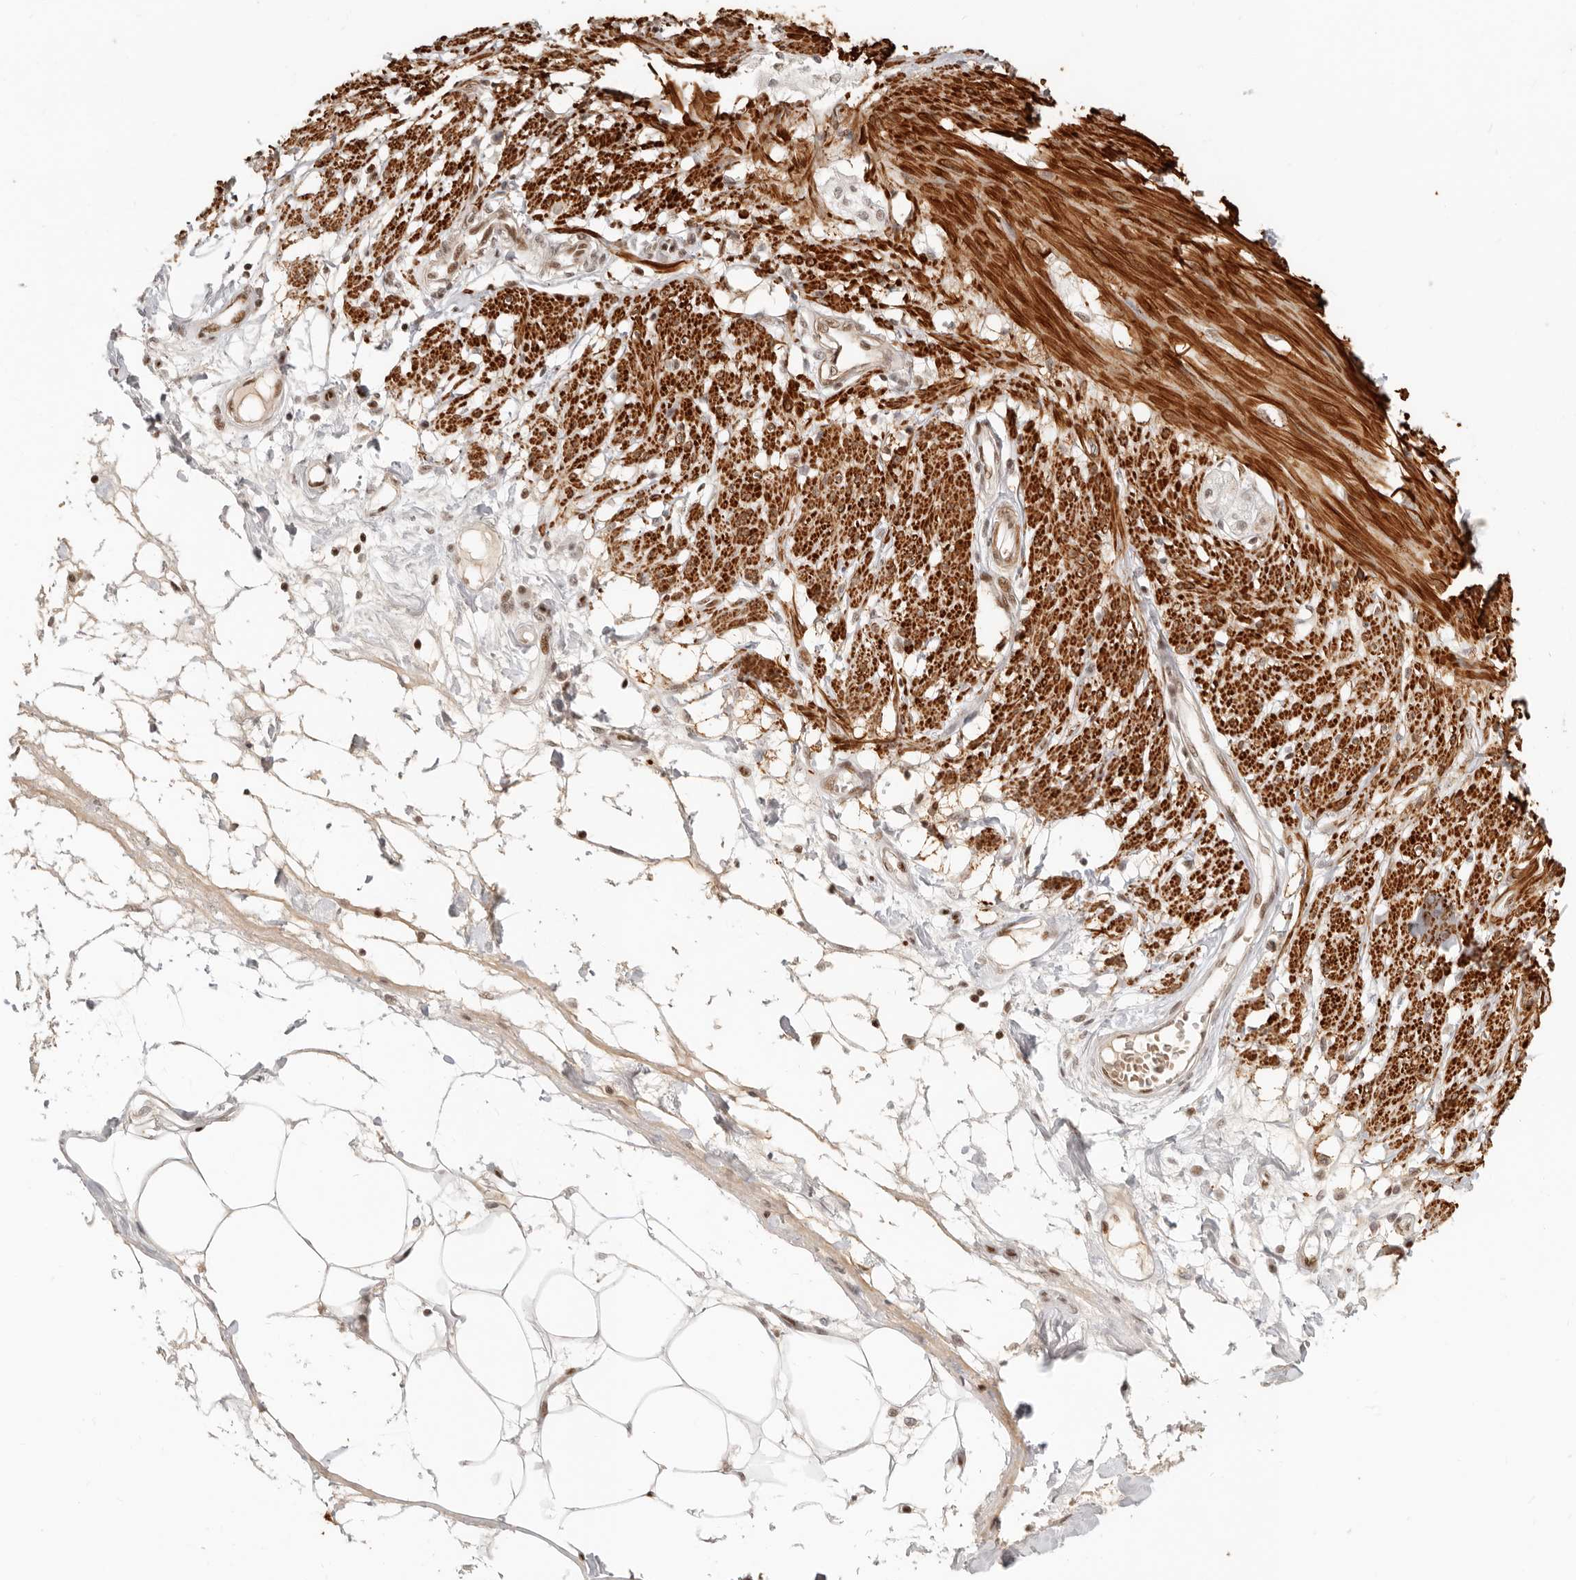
{"staining": {"intensity": "strong", "quantity": ">75%", "location": "cytoplasmic/membranous"}, "tissue": "smooth muscle", "cell_type": "Smooth muscle cells", "image_type": "normal", "snomed": [{"axis": "morphology", "description": "Normal tissue, NOS"}, {"axis": "morphology", "description": "Adenocarcinoma, NOS"}, {"axis": "topography", "description": "Smooth muscle"}, {"axis": "topography", "description": "Colon"}], "caption": "IHC (DAB (3,3'-diaminobenzidine)) staining of normal smooth muscle demonstrates strong cytoplasmic/membranous protein positivity in approximately >75% of smooth muscle cells. The protein is stained brown, and the nuclei are stained in blue (DAB (3,3'-diaminobenzidine) IHC with brightfield microscopy, high magnification).", "gene": "GABPA", "patient": {"sex": "male", "age": 14}}